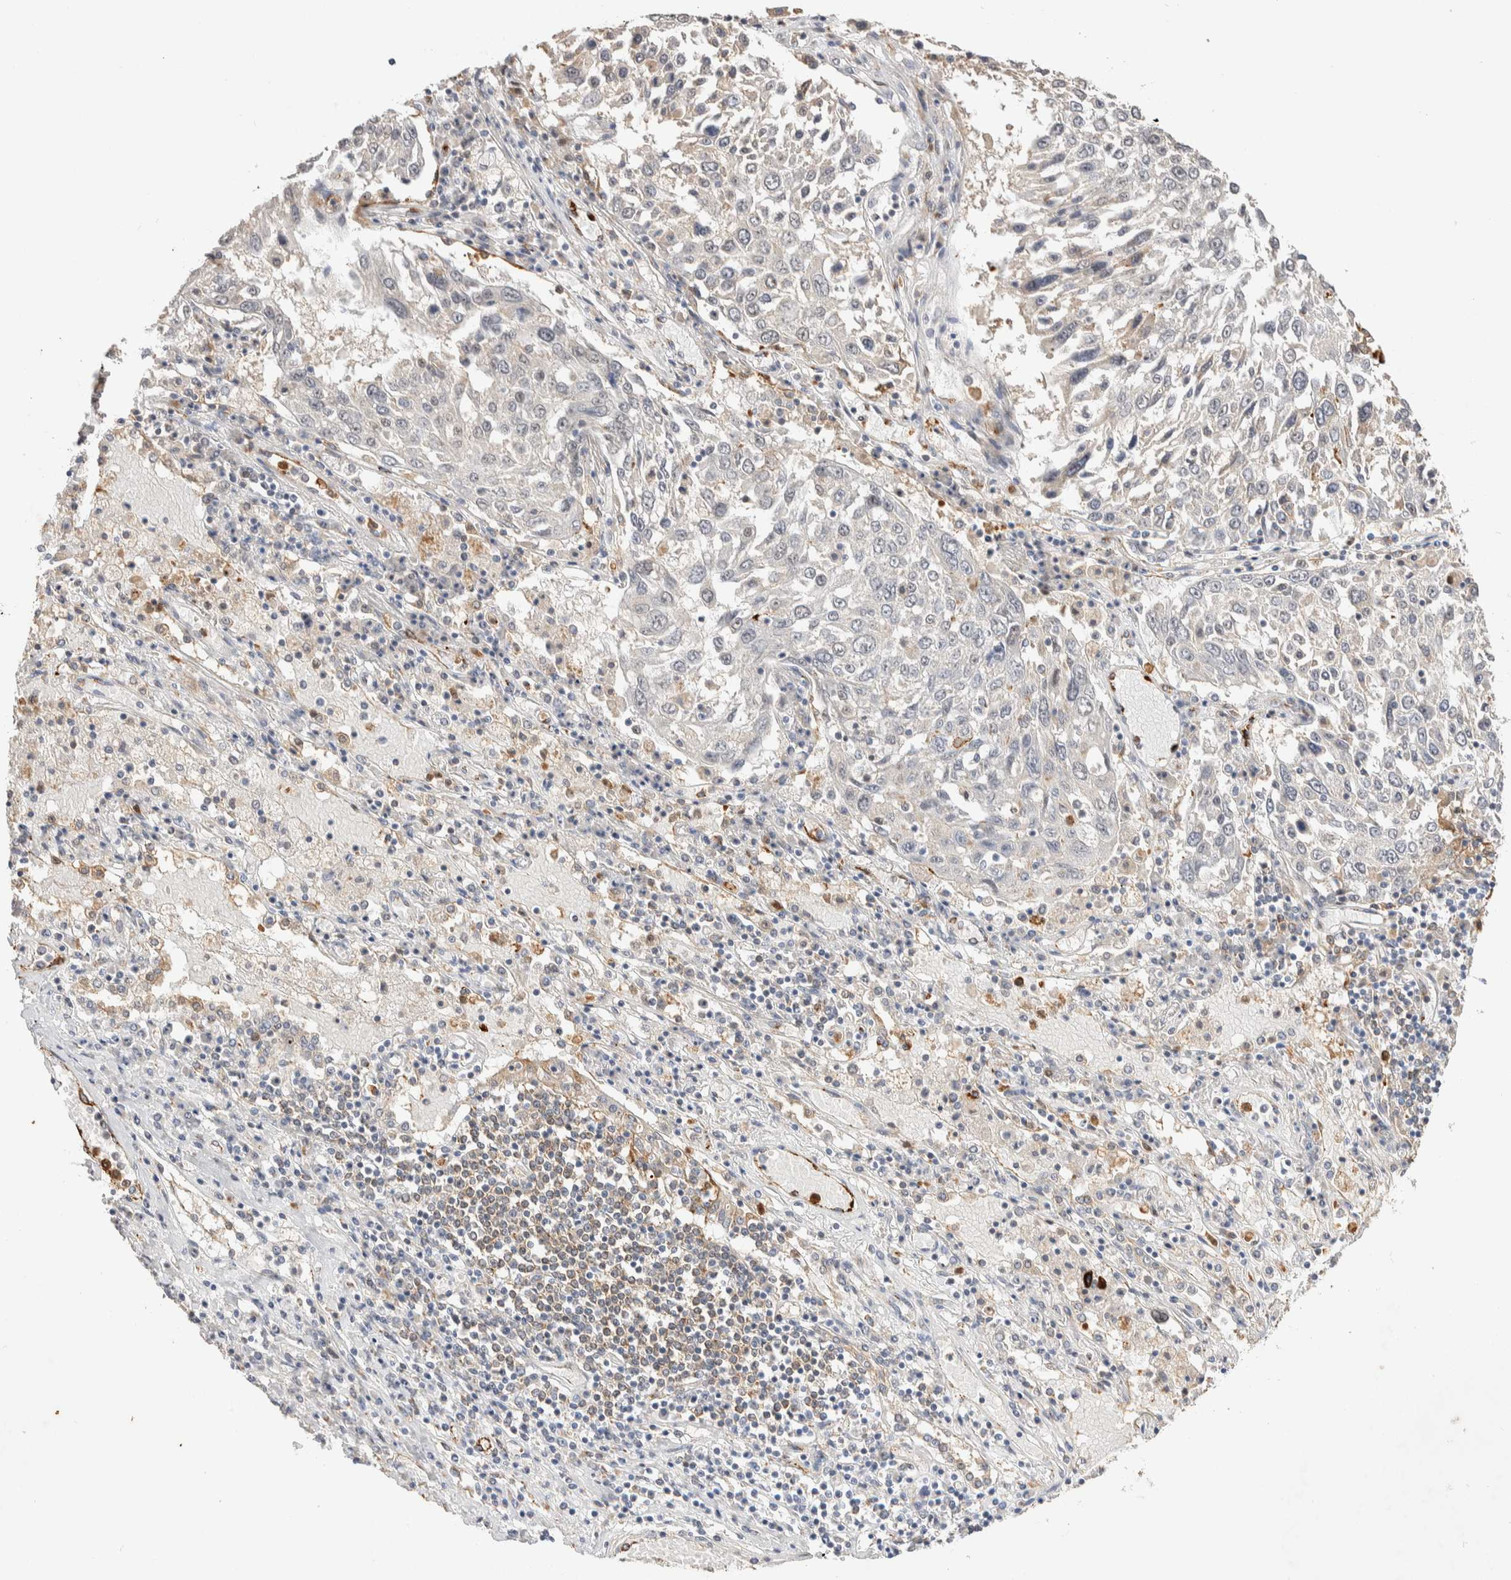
{"staining": {"intensity": "negative", "quantity": "none", "location": "none"}, "tissue": "lung cancer", "cell_type": "Tumor cells", "image_type": "cancer", "snomed": [{"axis": "morphology", "description": "Squamous cell carcinoma, NOS"}, {"axis": "topography", "description": "Lung"}], "caption": "Immunohistochemistry (IHC) image of human lung cancer (squamous cell carcinoma) stained for a protein (brown), which demonstrates no expression in tumor cells.", "gene": "NSMAF", "patient": {"sex": "male", "age": 65}}